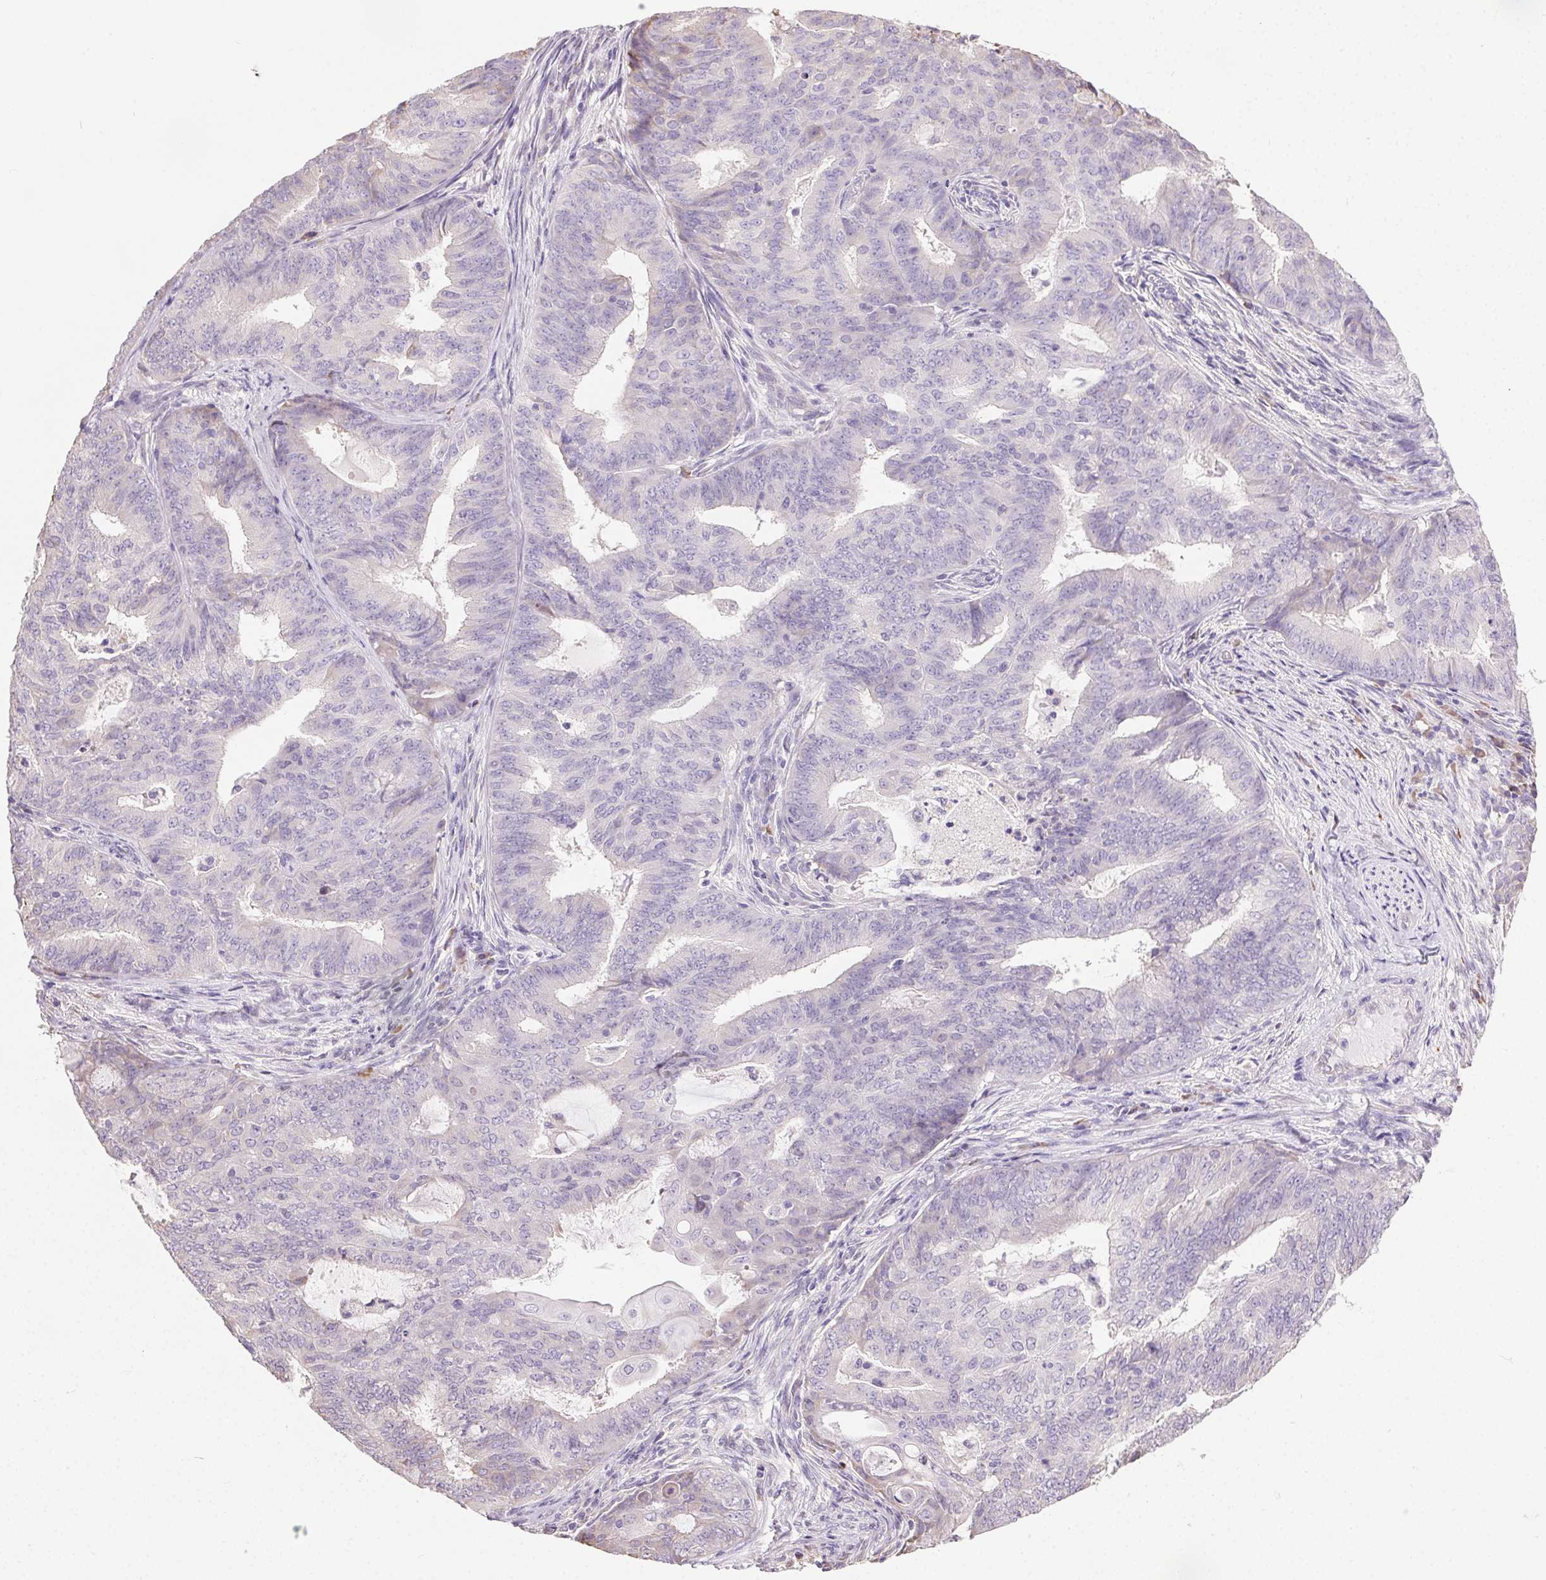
{"staining": {"intensity": "negative", "quantity": "none", "location": "none"}, "tissue": "endometrial cancer", "cell_type": "Tumor cells", "image_type": "cancer", "snomed": [{"axis": "morphology", "description": "Adenocarcinoma, NOS"}, {"axis": "topography", "description": "Endometrium"}], "caption": "An immunohistochemistry micrograph of endometrial adenocarcinoma is shown. There is no staining in tumor cells of endometrial adenocarcinoma.", "gene": "SNX31", "patient": {"sex": "female", "age": 62}}